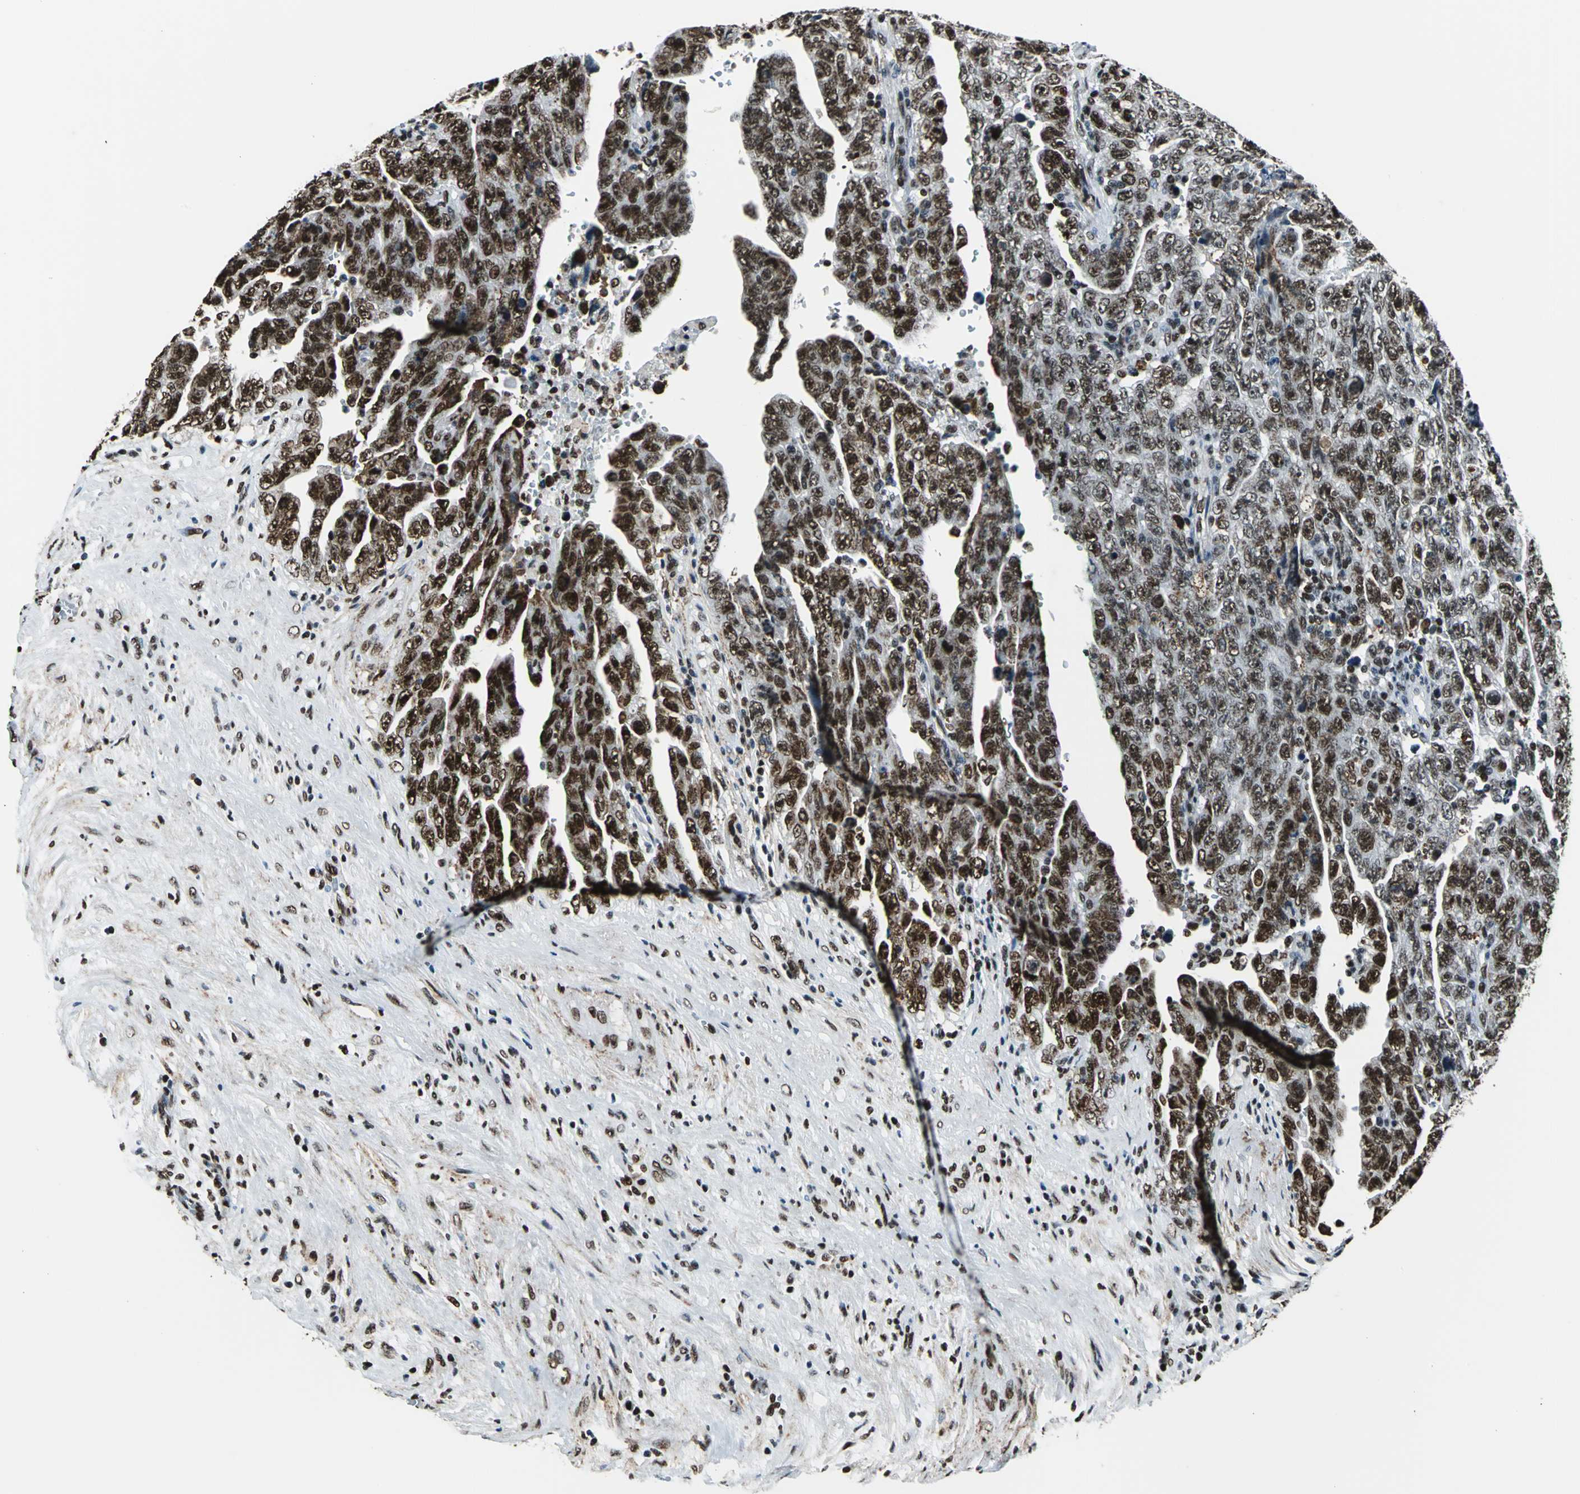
{"staining": {"intensity": "strong", "quantity": ">75%", "location": "cytoplasmic/membranous,nuclear"}, "tissue": "testis cancer", "cell_type": "Tumor cells", "image_type": "cancer", "snomed": [{"axis": "morphology", "description": "Carcinoma, Embryonal, NOS"}, {"axis": "topography", "description": "Testis"}], "caption": "This histopathology image reveals immunohistochemistry (IHC) staining of human testis cancer, with high strong cytoplasmic/membranous and nuclear expression in about >75% of tumor cells.", "gene": "APEX1", "patient": {"sex": "male", "age": 28}}